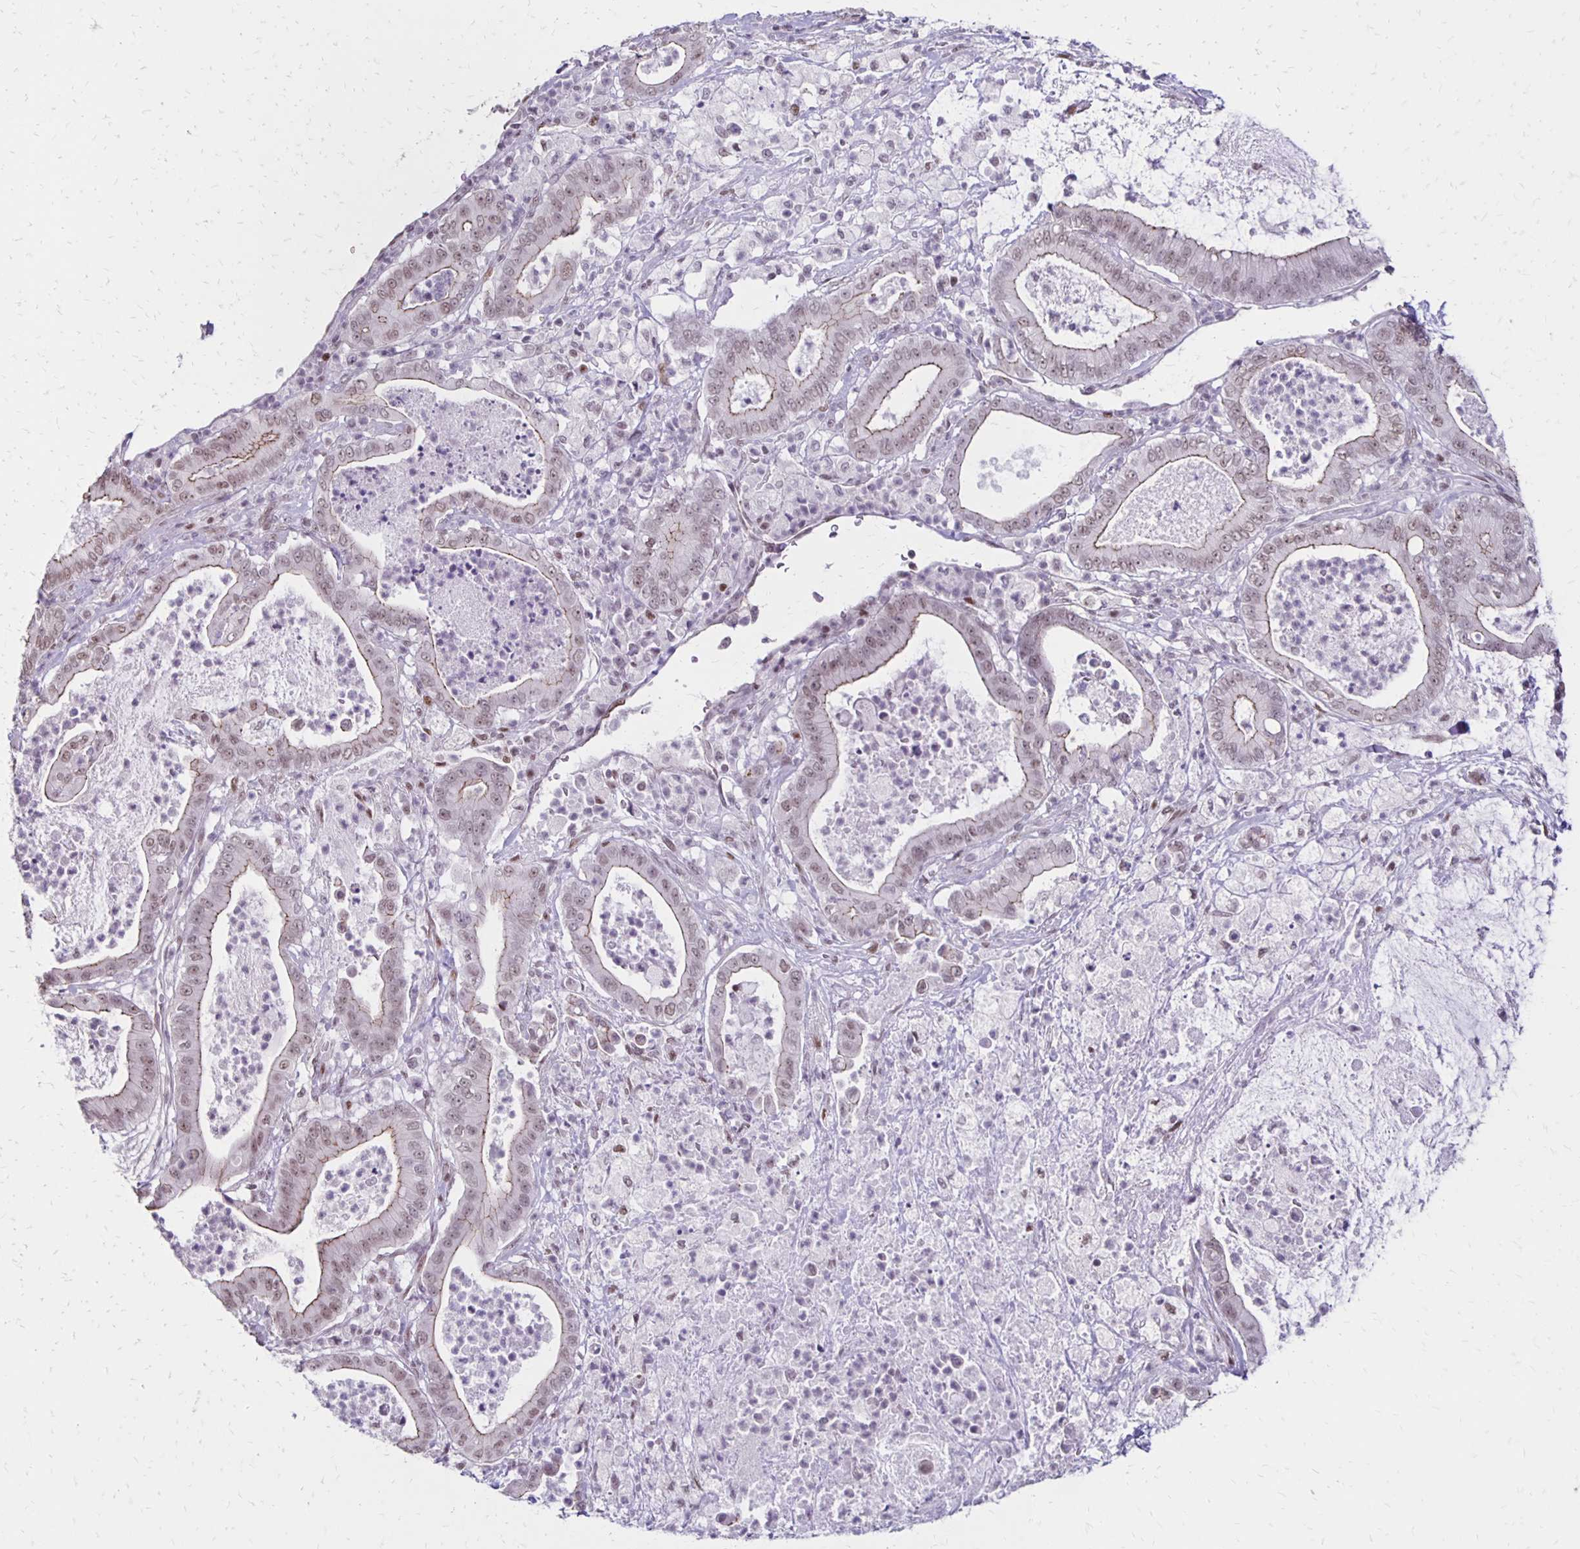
{"staining": {"intensity": "weak", "quantity": ">75%", "location": "cytoplasmic/membranous,nuclear"}, "tissue": "pancreatic cancer", "cell_type": "Tumor cells", "image_type": "cancer", "snomed": [{"axis": "morphology", "description": "Adenocarcinoma, NOS"}, {"axis": "topography", "description": "Pancreas"}], "caption": "Brown immunohistochemical staining in pancreatic cancer (adenocarcinoma) shows weak cytoplasmic/membranous and nuclear staining in approximately >75% of tumor cells.", "gene": "DDB2", "patient": {"sex": "male", "age": 71}}